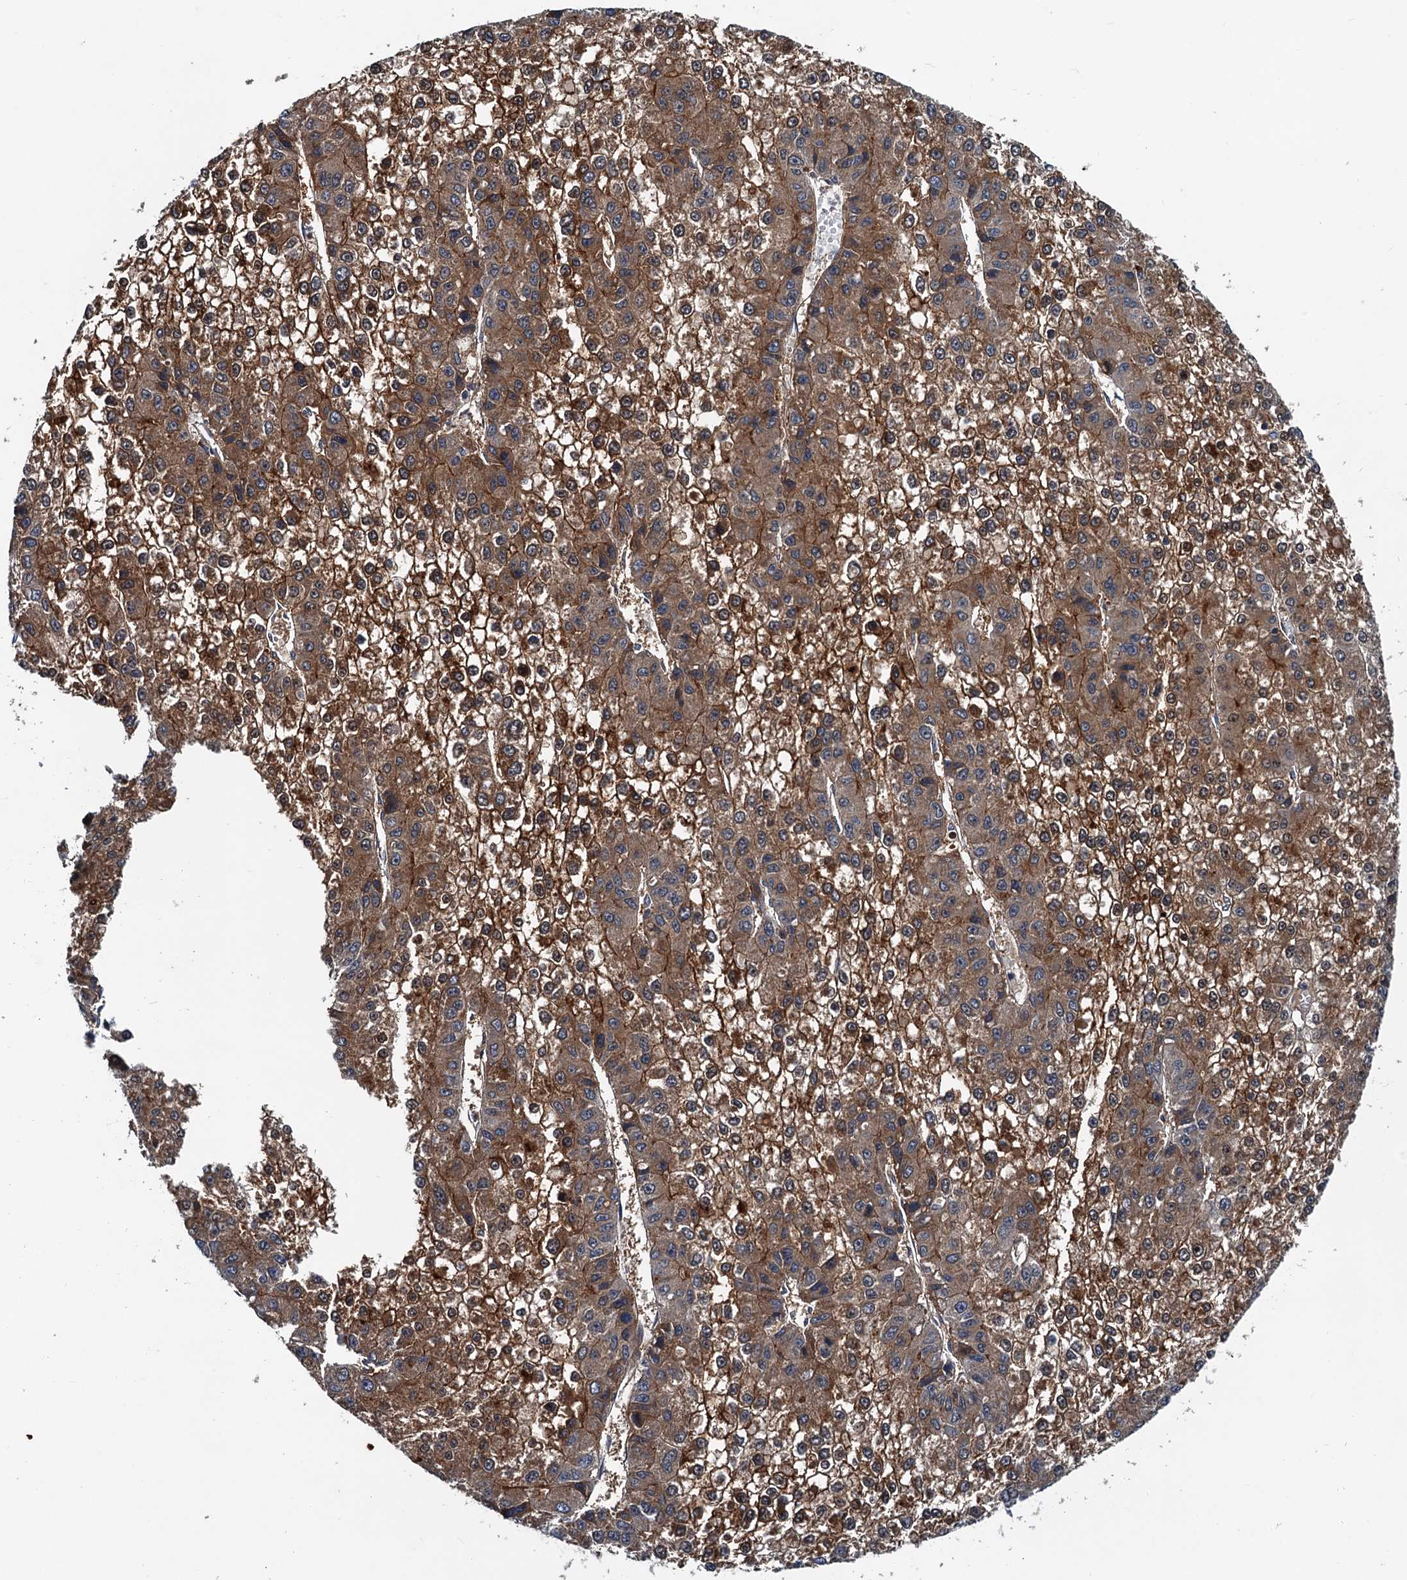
{"staining": {"intensity": "moderate", "quantity": ">75%", "location": "cytoplasmic/membranous"}, "tissue": "liver cancer", "cell_type": "Tumor cells", "image_type": "cancer", "snomed": [{"axis": "morphology", "description": "Carcinoma, Hepatocellular, NOS"}, {"axis": "topography", "description": "Liver"}], "caption": "A brown stain highlights moderate cytoplasmic/membranous expression of a protein in liver cancer tumor cells.", "gene": "EFL1", "patient": {"sex": "female", "age": 73}}